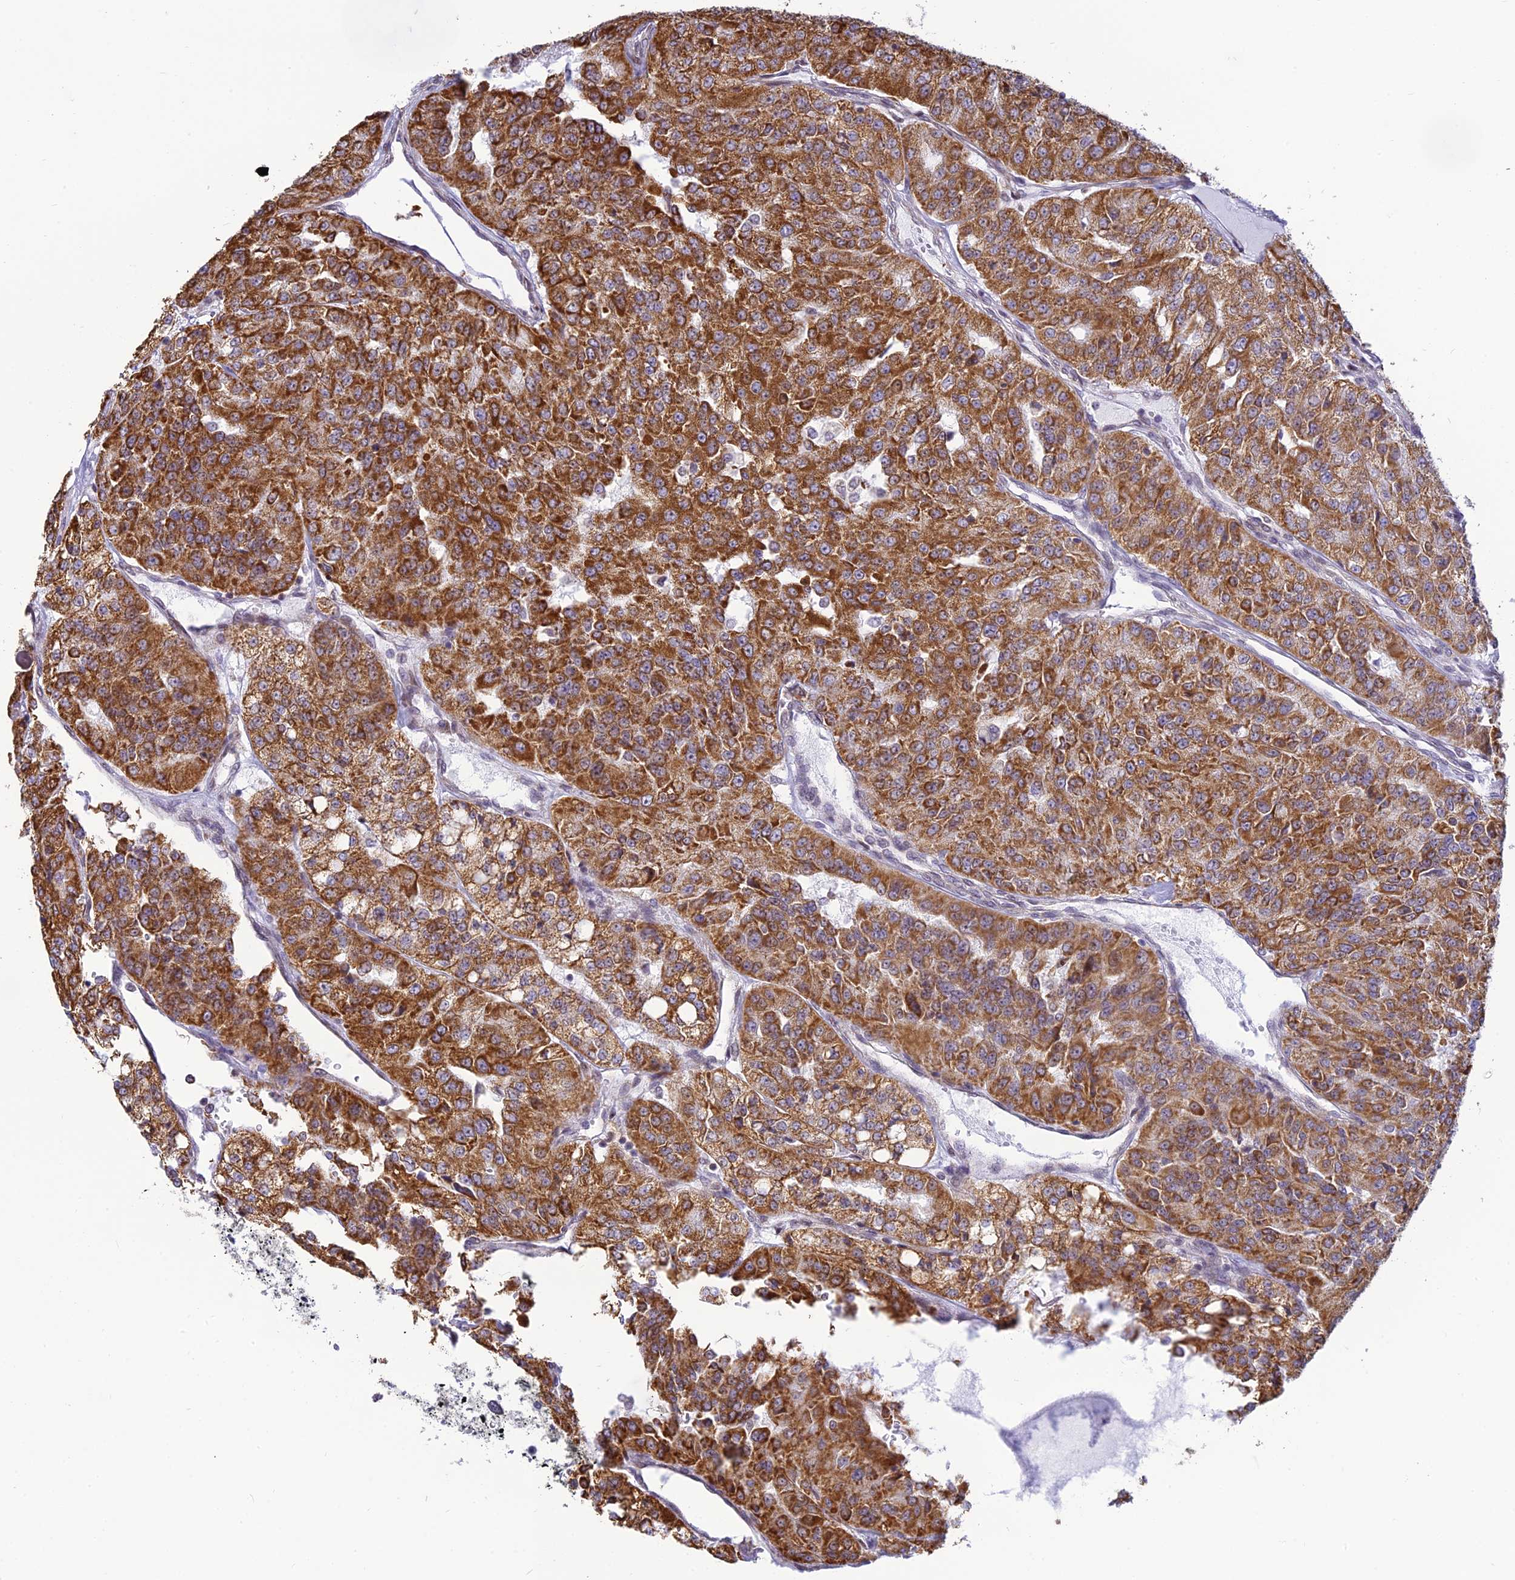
{"staining": {"intensity": "strong", "quantity": ">75%", "location": "cytoplasmic/membranous"}, "tissue": "renal cancer", "cell_type": "Tumor cells", "image_type": "cancer", "snomed": [{"axis": "morphology", "description": "Adenocarcinoma, NOS"}, {"axis": "topography", "description": "Kidney"}], "caption": "Immunohistochemistry (IHC) of human adenocarcinoma (renal) reveals high levels of strong cytoplasmic/membranous positivity in approximately >75% of tumor cells. (Stains: DAB in brown, nuclei in blue, Microscopy: brightfield microscopy at high magnification).", "gene": "HOOK2", "patient": {"sex": "female", "age": 63}}